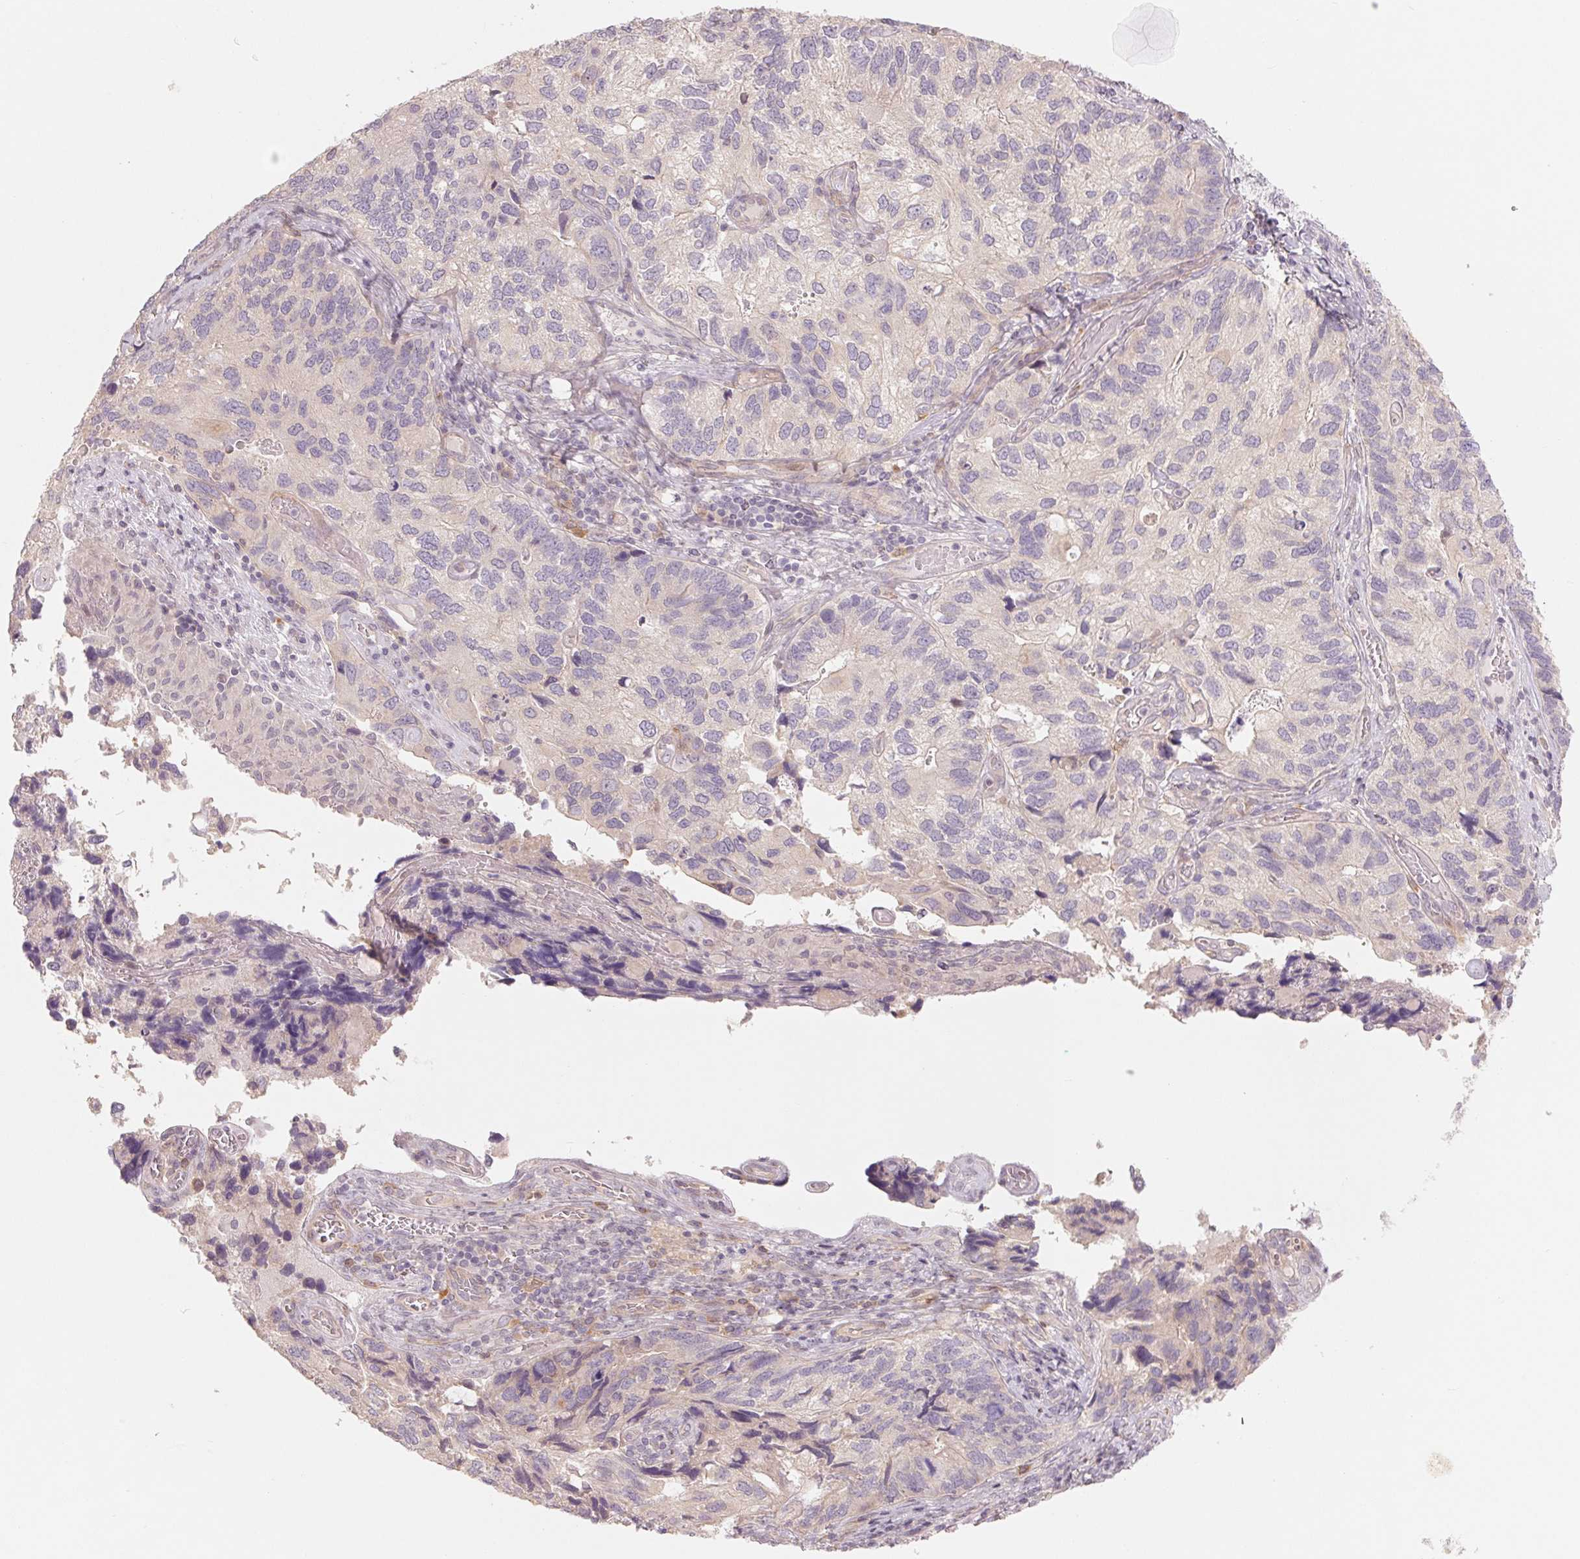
{"staining": {"intensity": "negative", "quantity": "none", "location": "none"}, "tissue": "endometrial cancer", "cell_type": "Tumor cells", "image_type": "cancer", "snomed": [{"axis": "morphology", "description": "Carcinoma, NOS"}, {"axis": "topography", "description": "Uterus"}], "caption": "IHC micrograph of neoplastic tissue: human carcinoma (endometrial) stained with DAB displays no significant protein staining in tumor cells.", "gene": "DENND2C", "patient": {"sex": "female", "age": 76}}